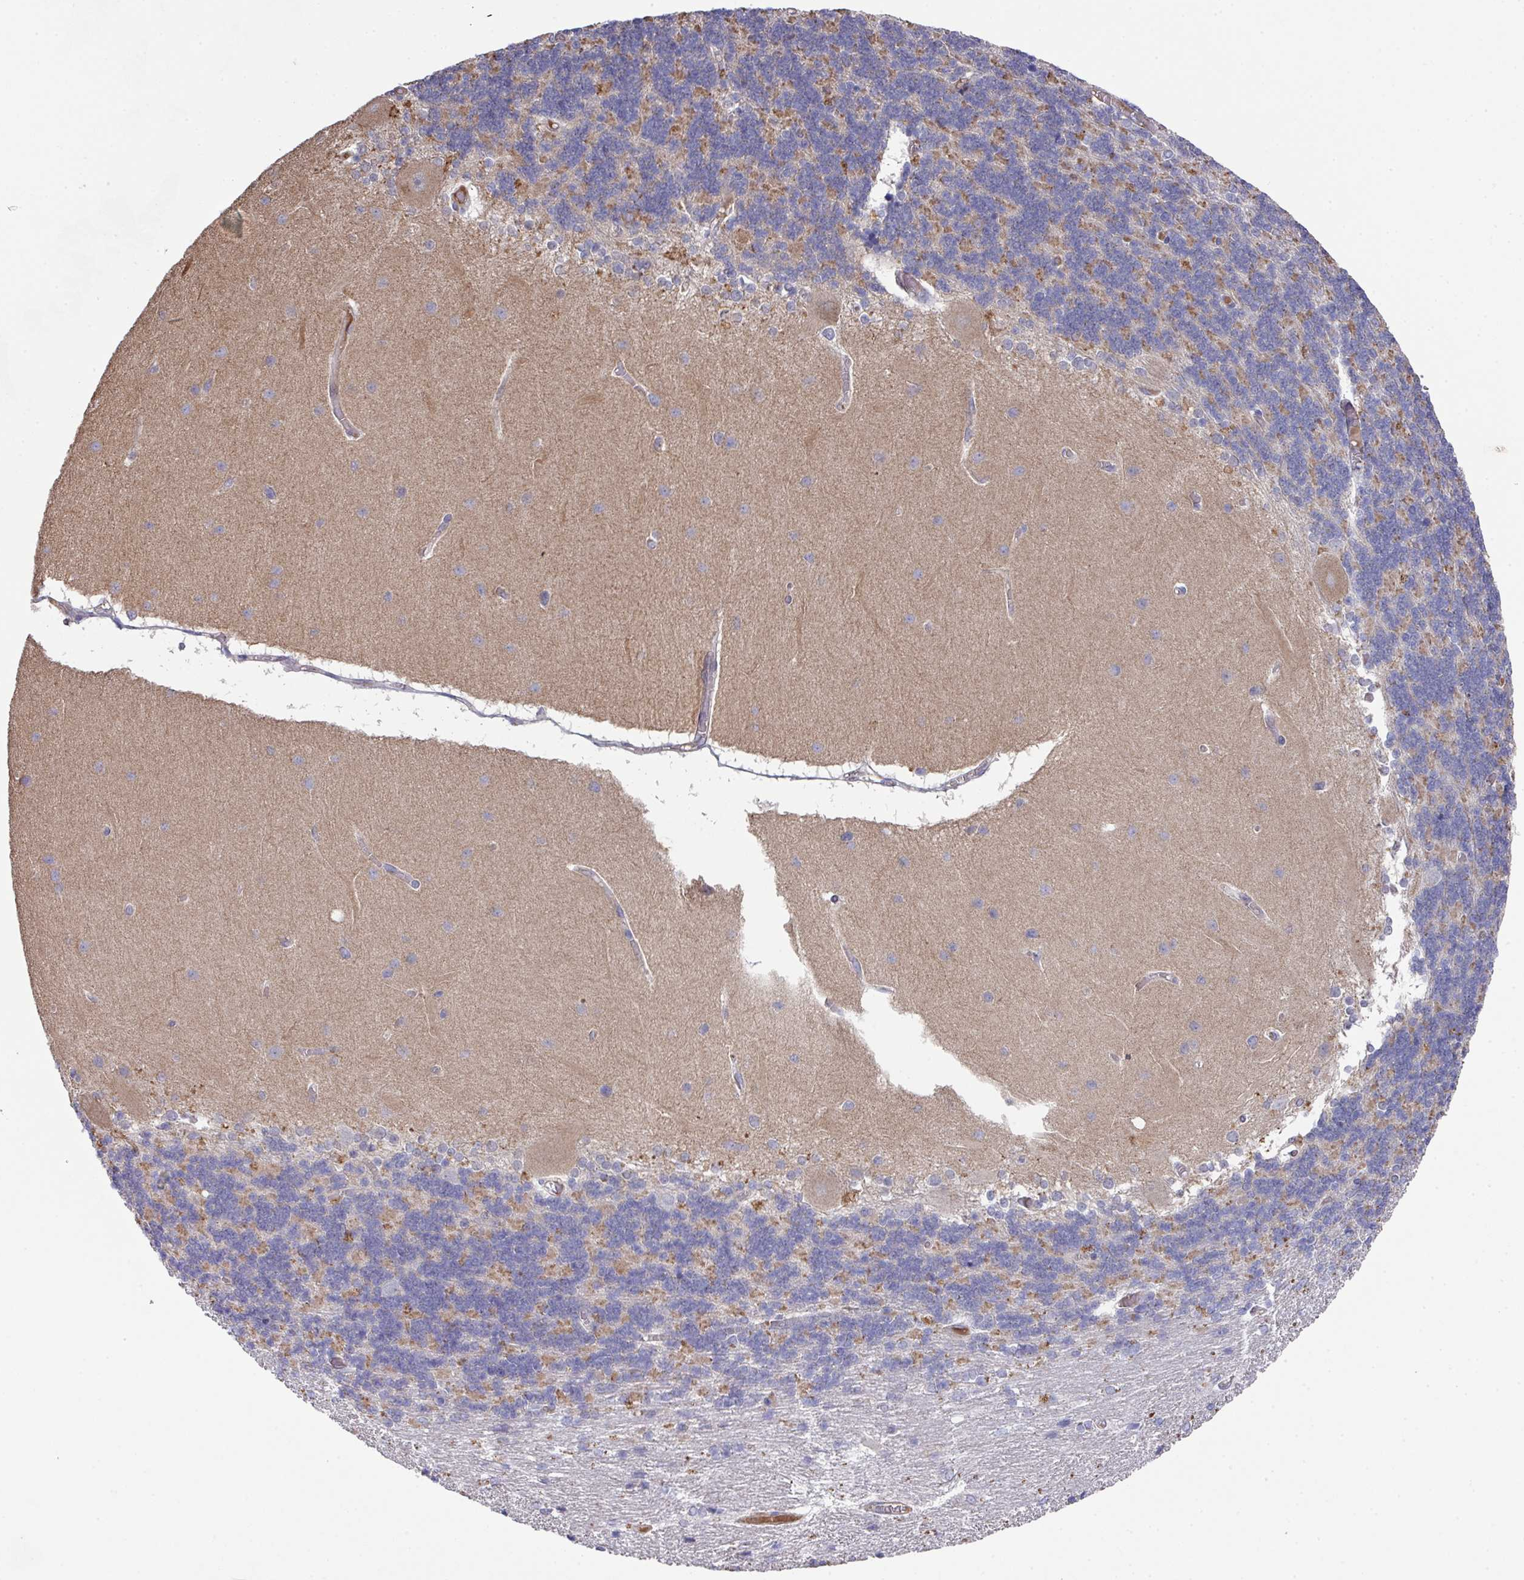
{"staining": {"intensity": "moderate", "quantity": "25%-75%", "location": "cytoplasmic/membranous"}, "tissue": "cerebellum", "cell_type": "Cells in granular layer", "image_type": "normal", "snomed": [{"axis": "morphology", "description": "Normal tissue, NOS"}, {"axis": "topography", "description": "Cerebellum"}], "caption": "A micrograph showing moderate cytoplasmic/membranous expression in about 25%-75% of cells in granular layer in unremarkable cerebellum, as visualized by brown immunohistochemical staining.", "gene": "PRR5", "patient": {"sex": "female", "age": 54}}